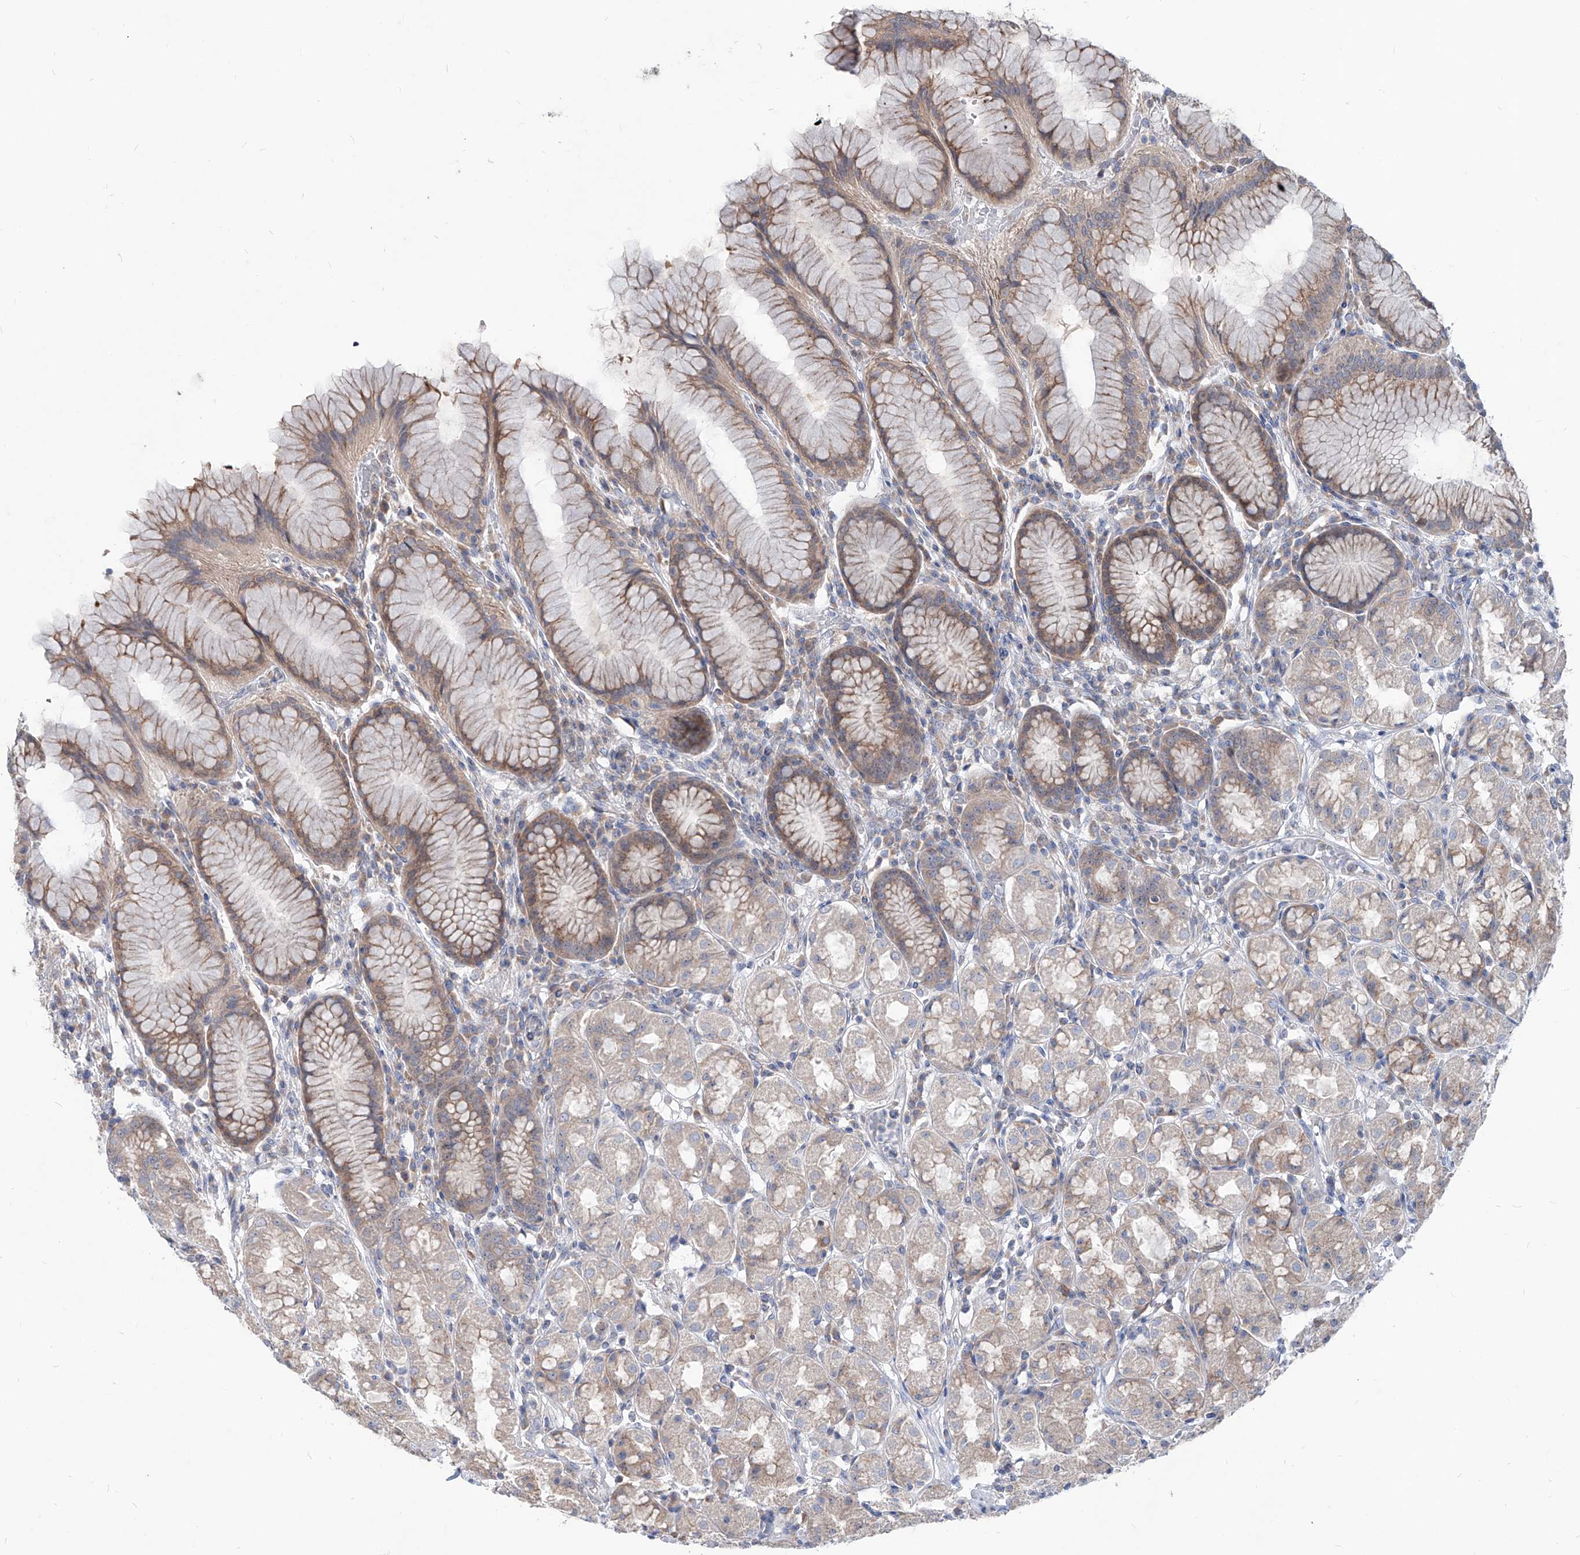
{"staining": {"intensity": "moderate", "quantity": "25%-75%", "location": "cytoplasmic/membranous"}, "tissue": "stomach", "cell_type": "Glandular cells", "image_type": "normal", "snomed": [{"axis": "morphology", "description": "Normal tissue, NOS"}, {"axis": "topography", "description": "Stomach, lower"}], "caption": "This is an image of immunohistochemistry (IHC) staining of benign stomach, which shows moderate staining in the cytoplasmic/membranous of glandular cells.", "gene": "AGPS", "patient": {"sex": "female", "age": 56}}